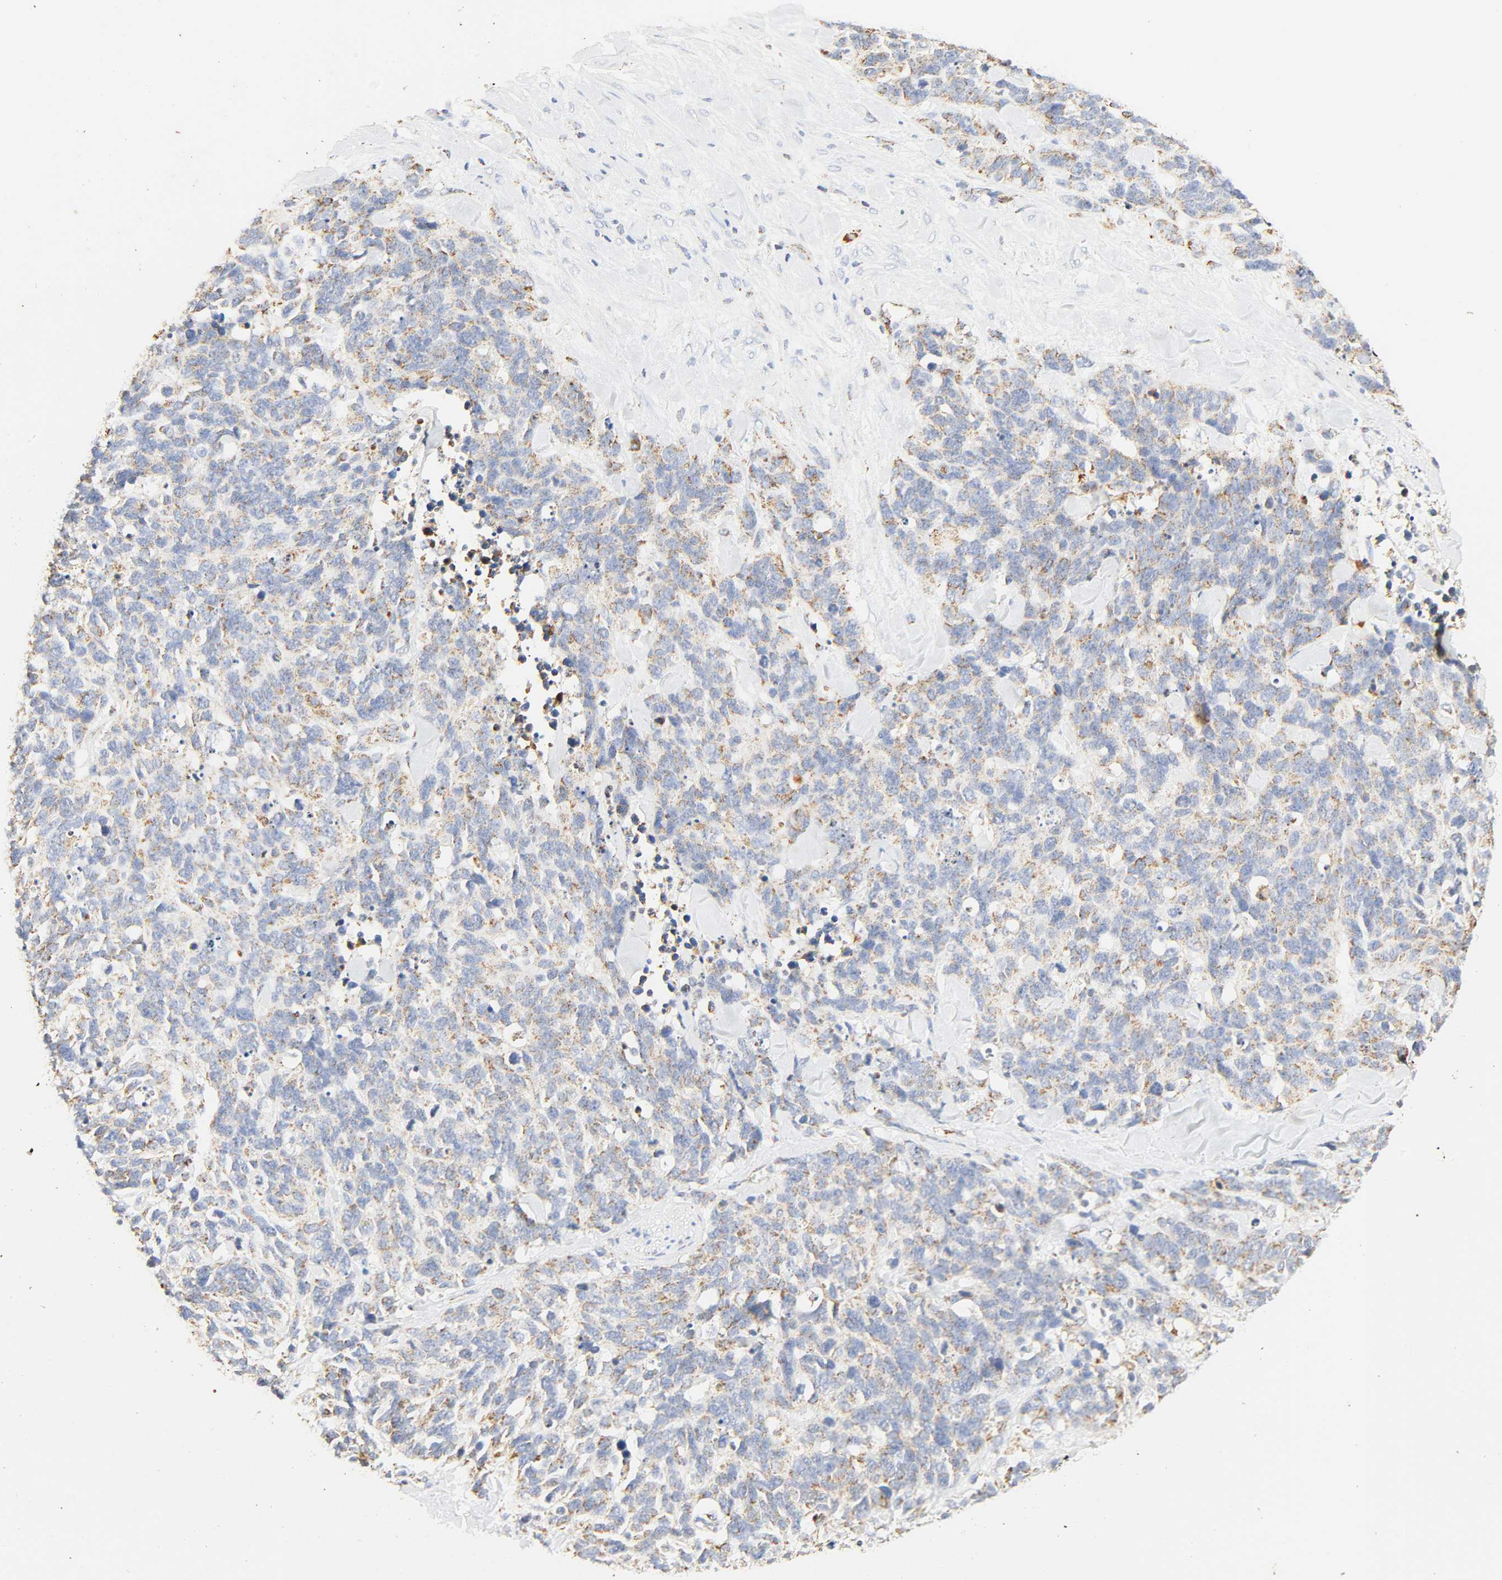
{"staining": {"intensity": "weak", "quantity": "25%-75%", "location": "cytoplasmic/membranous"}, "tissue": "lung cancer", "cell_type": "Tumor cells", "image_type": "cancer", "snomed": [{"axis": "morphology", "description": "Neoplasm, malignant, NOS"}, {"axis": "topography", "description": "Lung"}], "caption": "The image shows immunohistochemical staining of lung cancer (malignant neoplasm). There is weak cytoplasmic/membranous positivity is seen in about 25%-75% of tumor cells. The staining is performed using DAB brown chromogen to label protein expression. The nuclei are counter-stained blue using hematoxylin.", "gene": "ACAT1", "patient": {"sex": "female", "age": 58}}